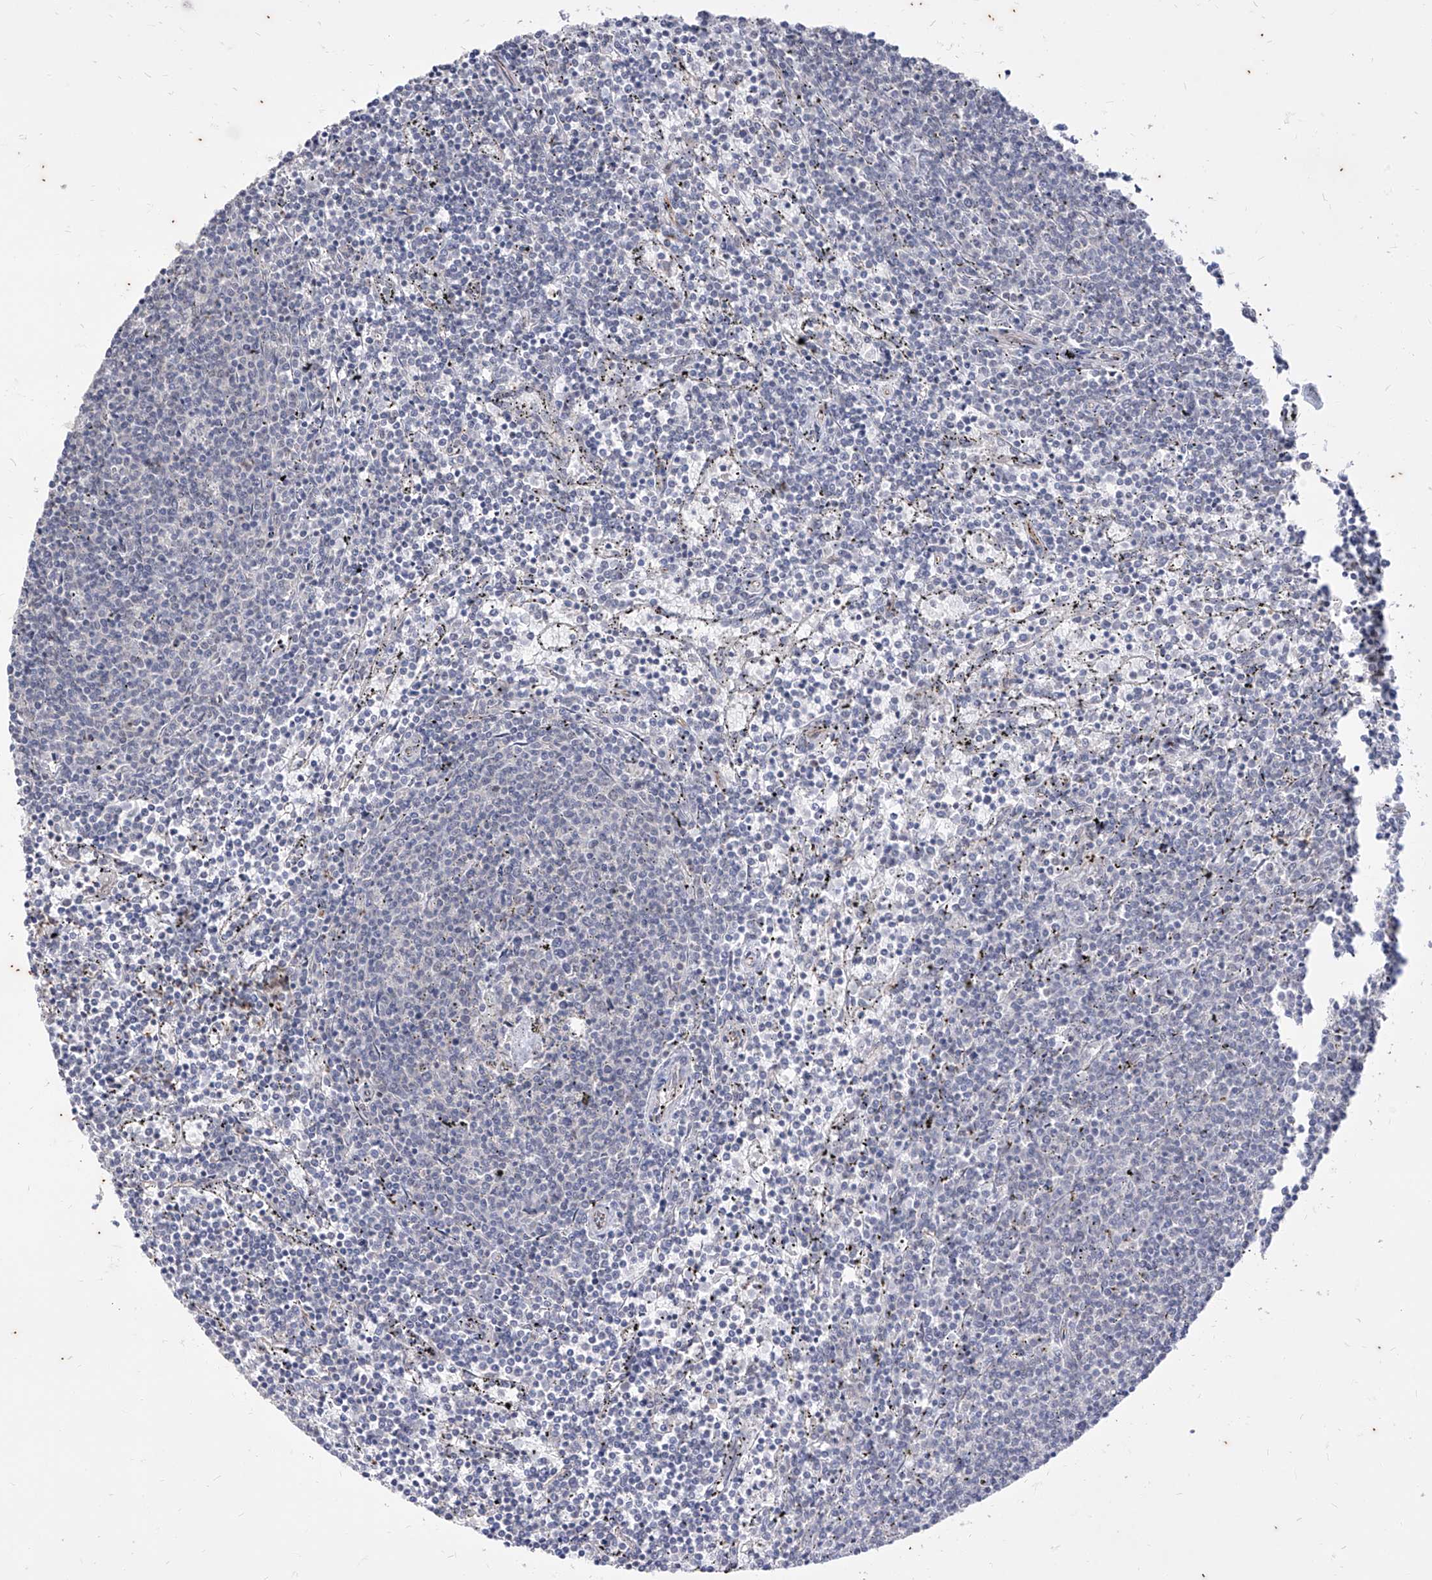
{"staining": {"intensity": "negative", "quantity": "none", "location": "none"}, "tissue": "lymphoma", "cell_type": "Tumor cells", "image_type": "cancer", "snomed": [{"axis": "morphology", "description": "Malignant lymphoma, non-Hodgkin's type, Low grade"}, {"axis": "topography", "description": "Spleen"}], "caption": "DAB immunohistochemical staining of lymphoma exhibits no significant staining in tumor cells.", "gene": "PHF20L1", "patient": {"sex": "female", "age": 50}}